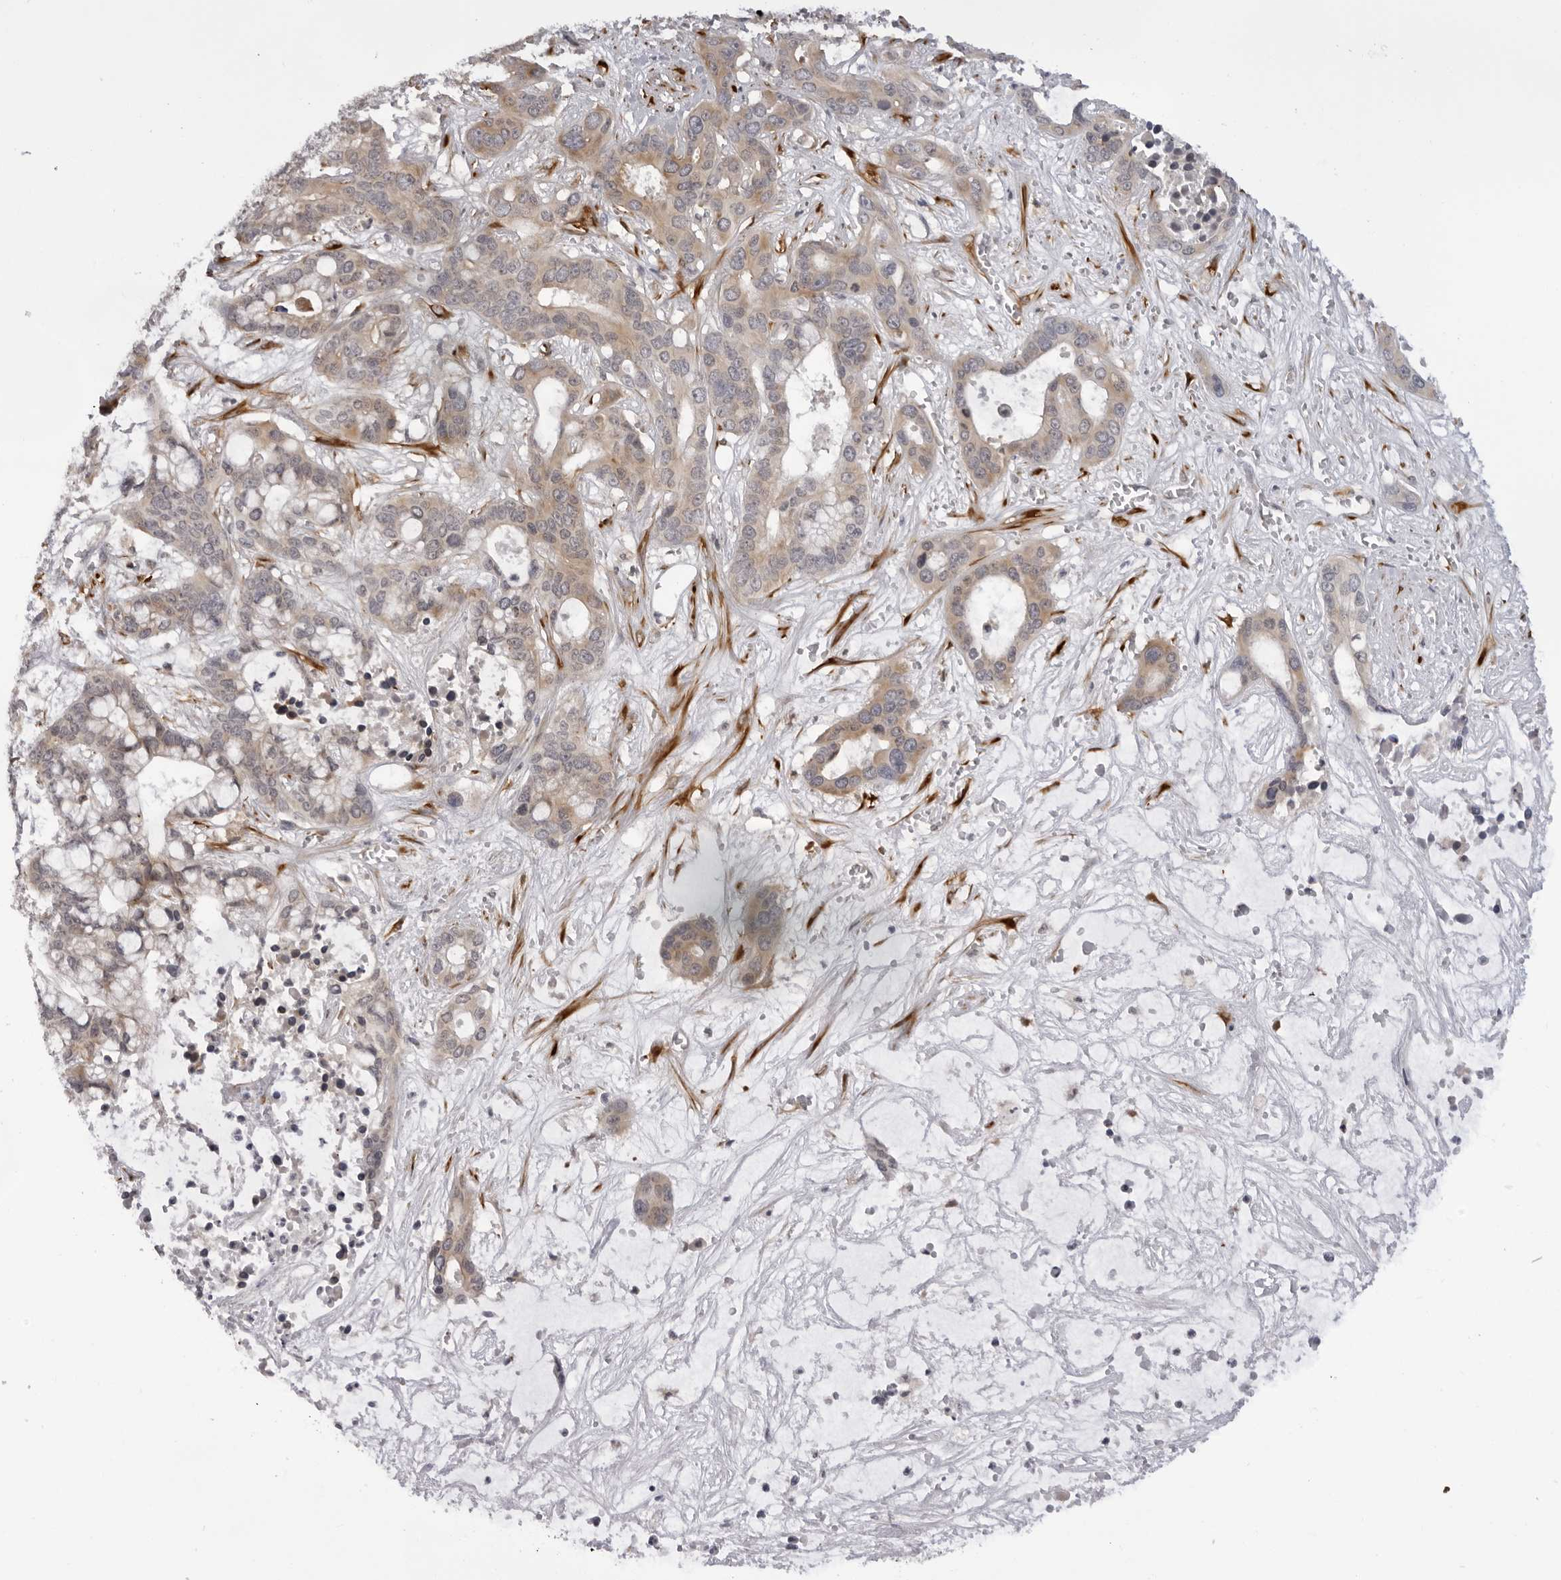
{"staining": {"intensity": "moderate", "quantity": ">75%", "location": "cytoplasmic/membranous"}, "tissue": "liver cancer", "cell_type": "Tumor cells", "image_type": "cancer", "snomed": [{"axis": "morphology", "description": "Cholangiocarcinoma"}, {"axis": "topography", "description": "Liver"}], "caption": "There is medium levels of moderate cytoplasmic/membranous positivity in tumor cells of liver cancer, as demonstrated by immunohistochemical staining (brown color).", "gene": "SRGAP2", "patient": {"sex": "female", "age": 65}}